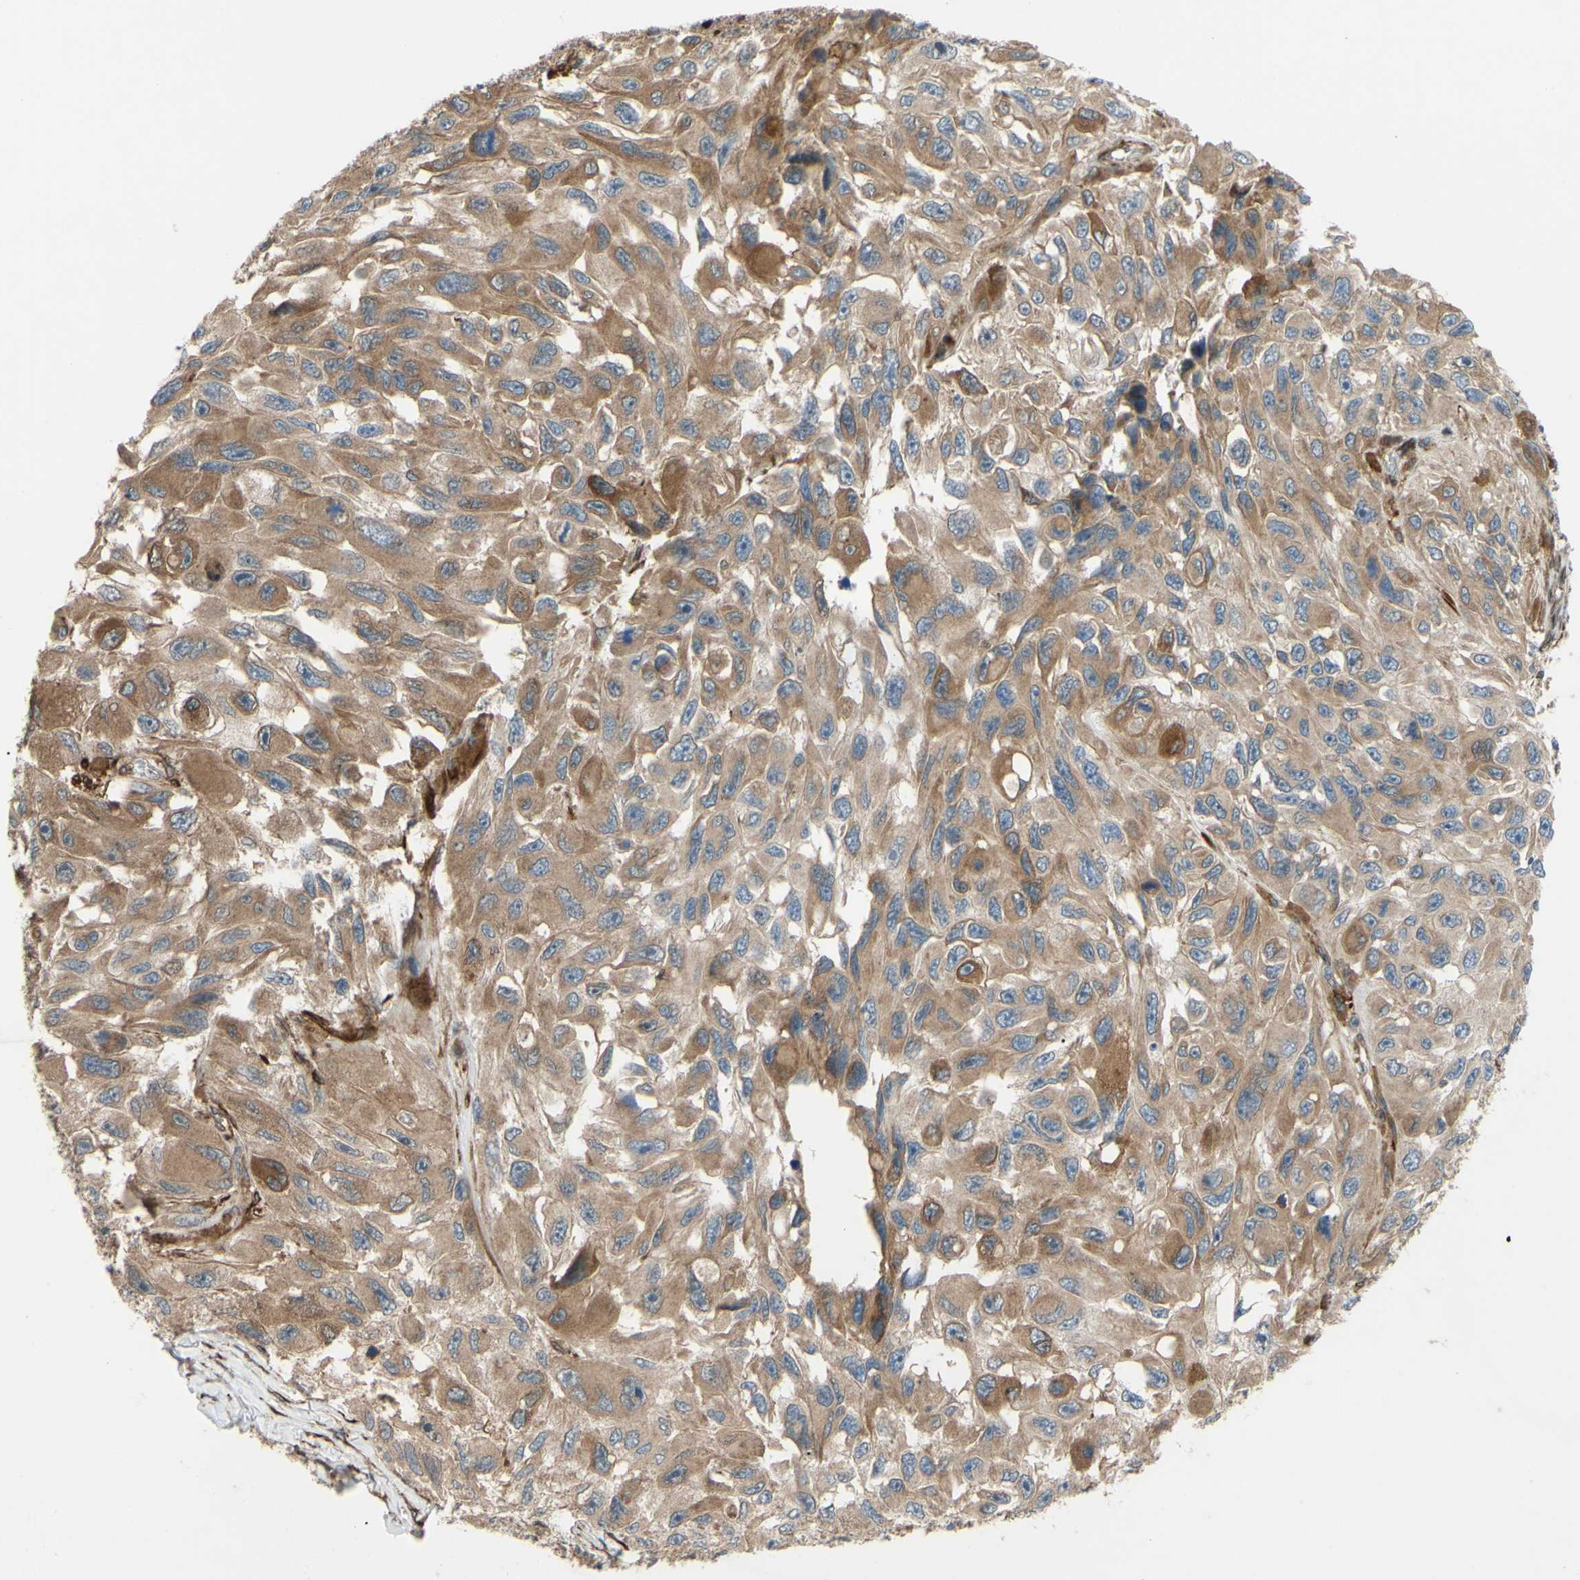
{"staining": {"intensity": "moderate", "quantity": ">75%", "location": "cytoplasmic/membranous"}, "tissue": "melanoma", "cell_type": "Tumor cells", "image_type": "cancer", "snomed": [{"axis": "morphology", "description": "Malignant melanoma, NOS"}, {"axis": "topography", "description": "Skin"}], "caption": "IHC staining of malignant melanoma, which demonstrates medium levels of moderate cytoplasmic/membranous expression in about >75% of tumor cells indicating moderate cytoplasmic/membranous protein positivity. The staining was performed using DAB (3,3'-diaminobenzidine) (brown) for protein detection and nuclei were counterstained in hematoxylin (blue).", "gene": "PRAF2", "patient": {"sex": "female", "age": 73}}